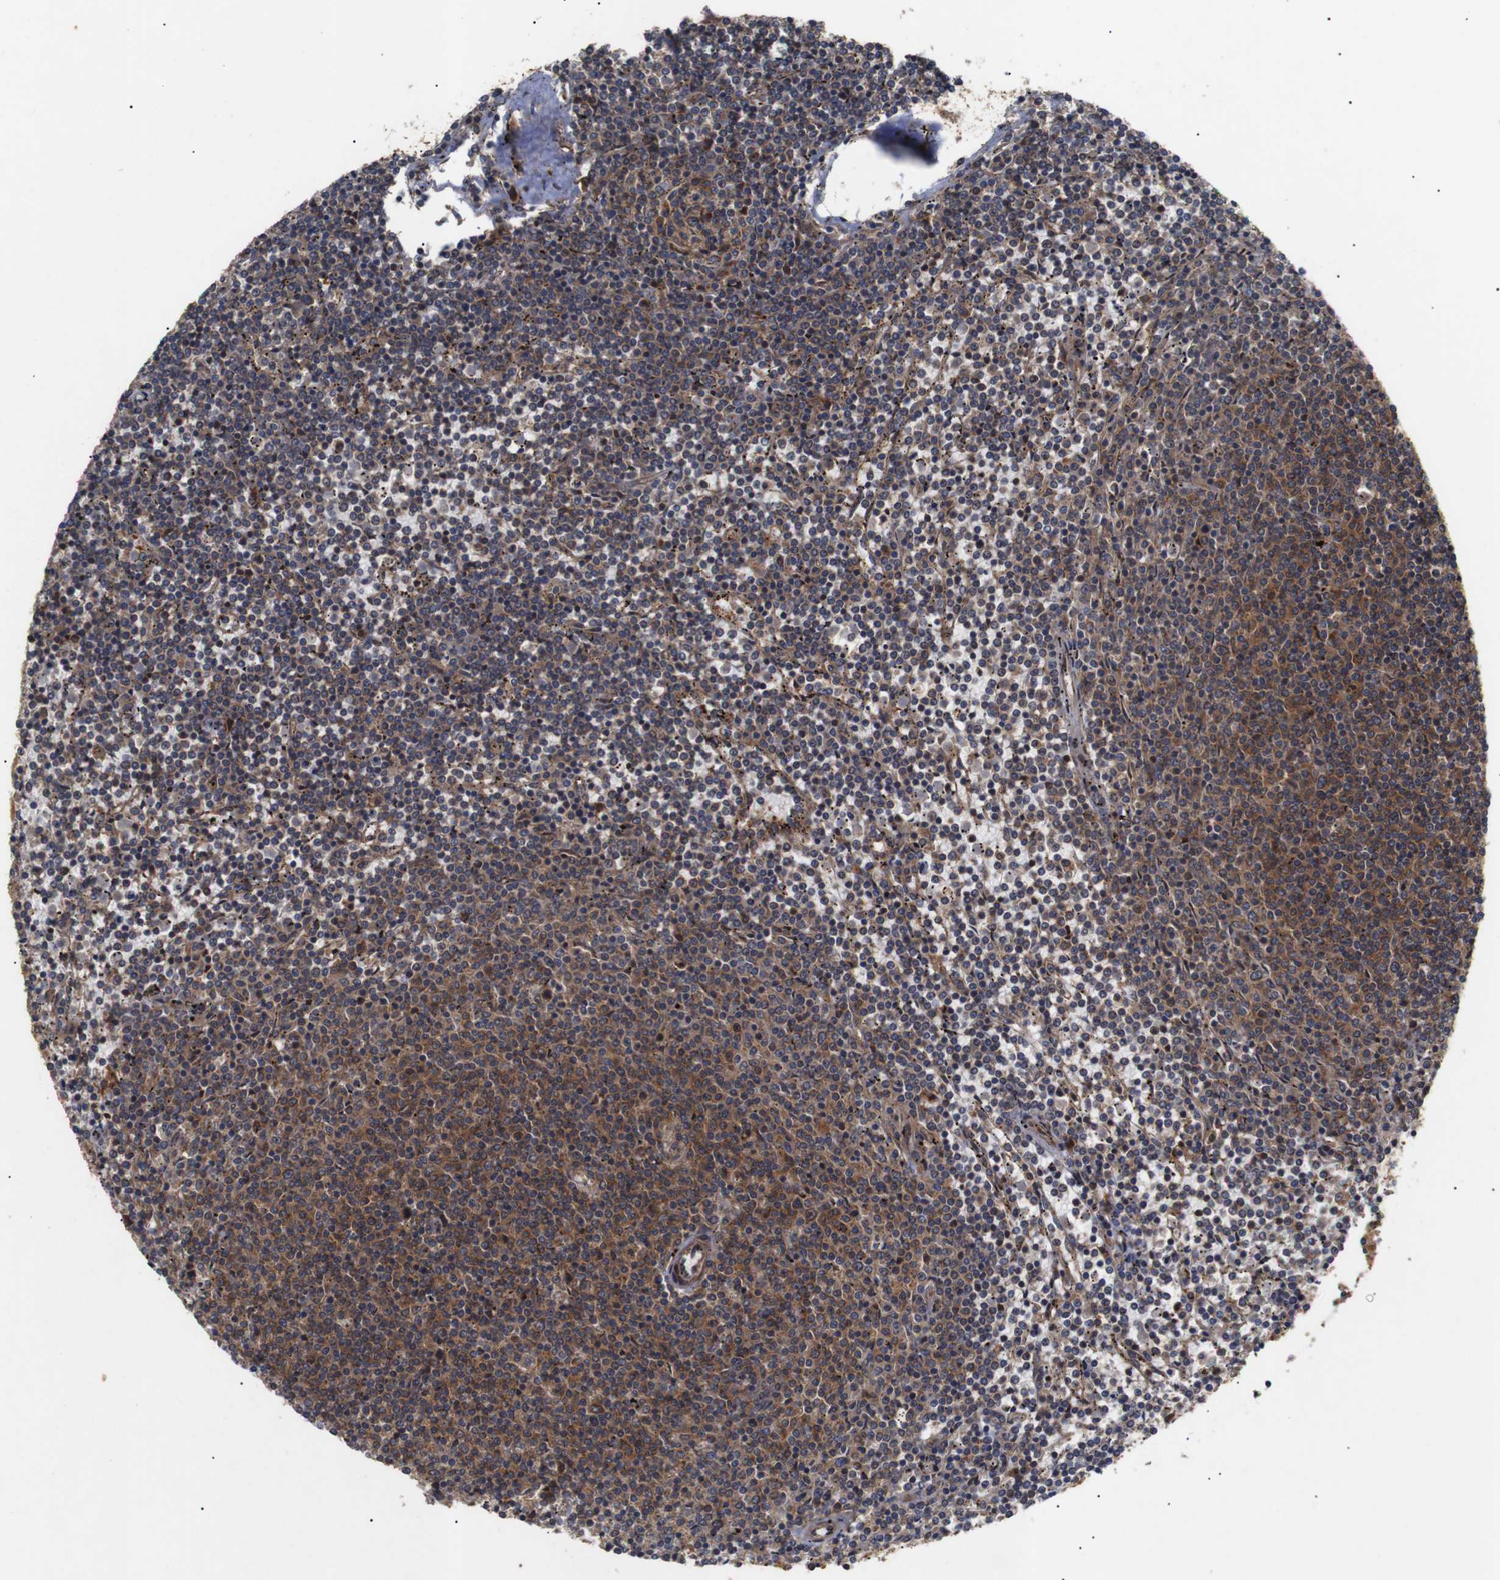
{"staining": {"intensity": "moderate", "quantity": "25%-75%", "location": "cytoplasmic/membranous"}, "tissue": "lymphoma", "cell_type": "Tumor cells", "image_type": "cancer", "snomed": [{"axis": "morphology", "description": "Malignant lymphoma, non-Hodgkin's type, Low grade"}, {"axis": "topography", "description": "Spleen"}], "caption": "Immunohistochemistry of lymphoma shows medium levels of moderate cytoplasmic/membranous expression in approximately 25%-75% of tumor cells. (DAB (3,3'-diaminobenzidine) = brown stain, brightfield microscopy at high magnification).", "gene": "PAWR", "patient": {"sex": "female", "age": 50}}